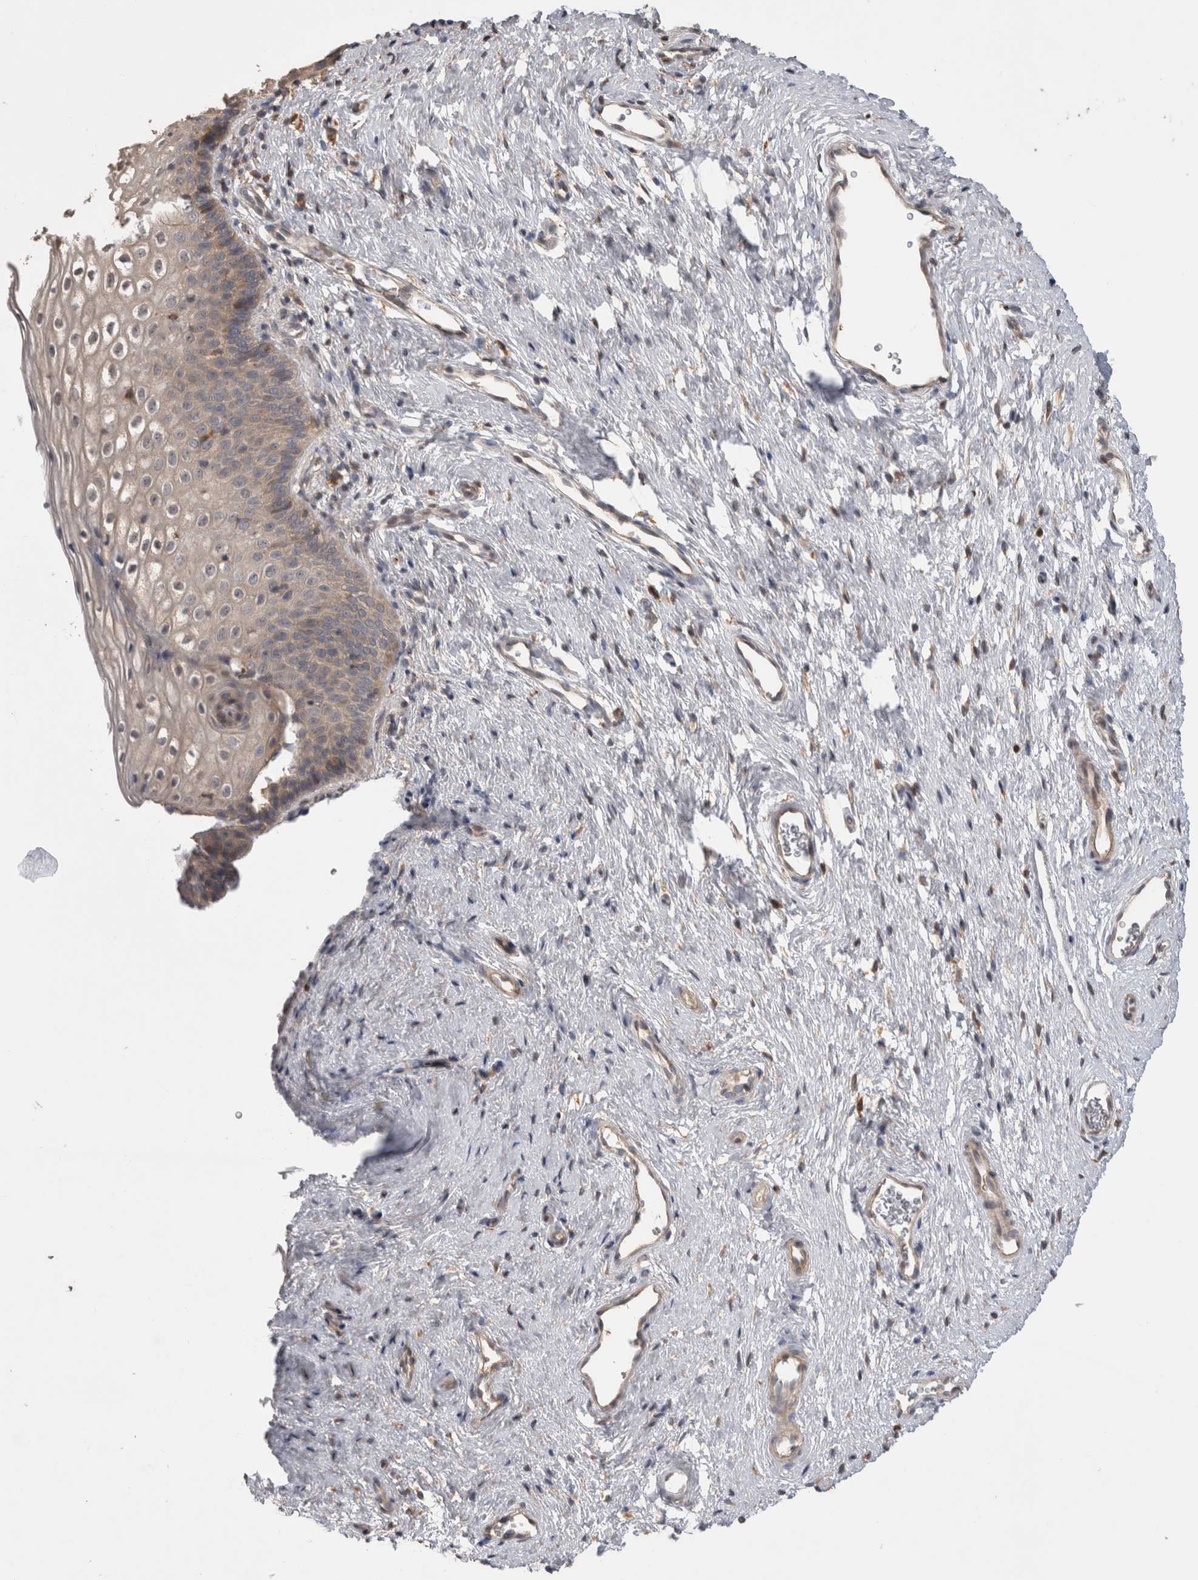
{"staining": {"intensity": "weak", "quantity": ">75%", "location": "cytoplasmic/membranous"}, "tissue": "cervix", "cell_type": "Glandular cells", "image_type": "normal", "snomed": [{"axis": "morphology", "description": "Normal tissue, NOS"}, {"axis": "topography", "description": "Cervix"}], "caption": "Immunohistochemical staining of benign cervix exhibits weak cytoplasmic/membranous protein positivity in about >75% of glandular cells.", "gene": "TBCE", "patient": {"sex": "female", "age": 27}}